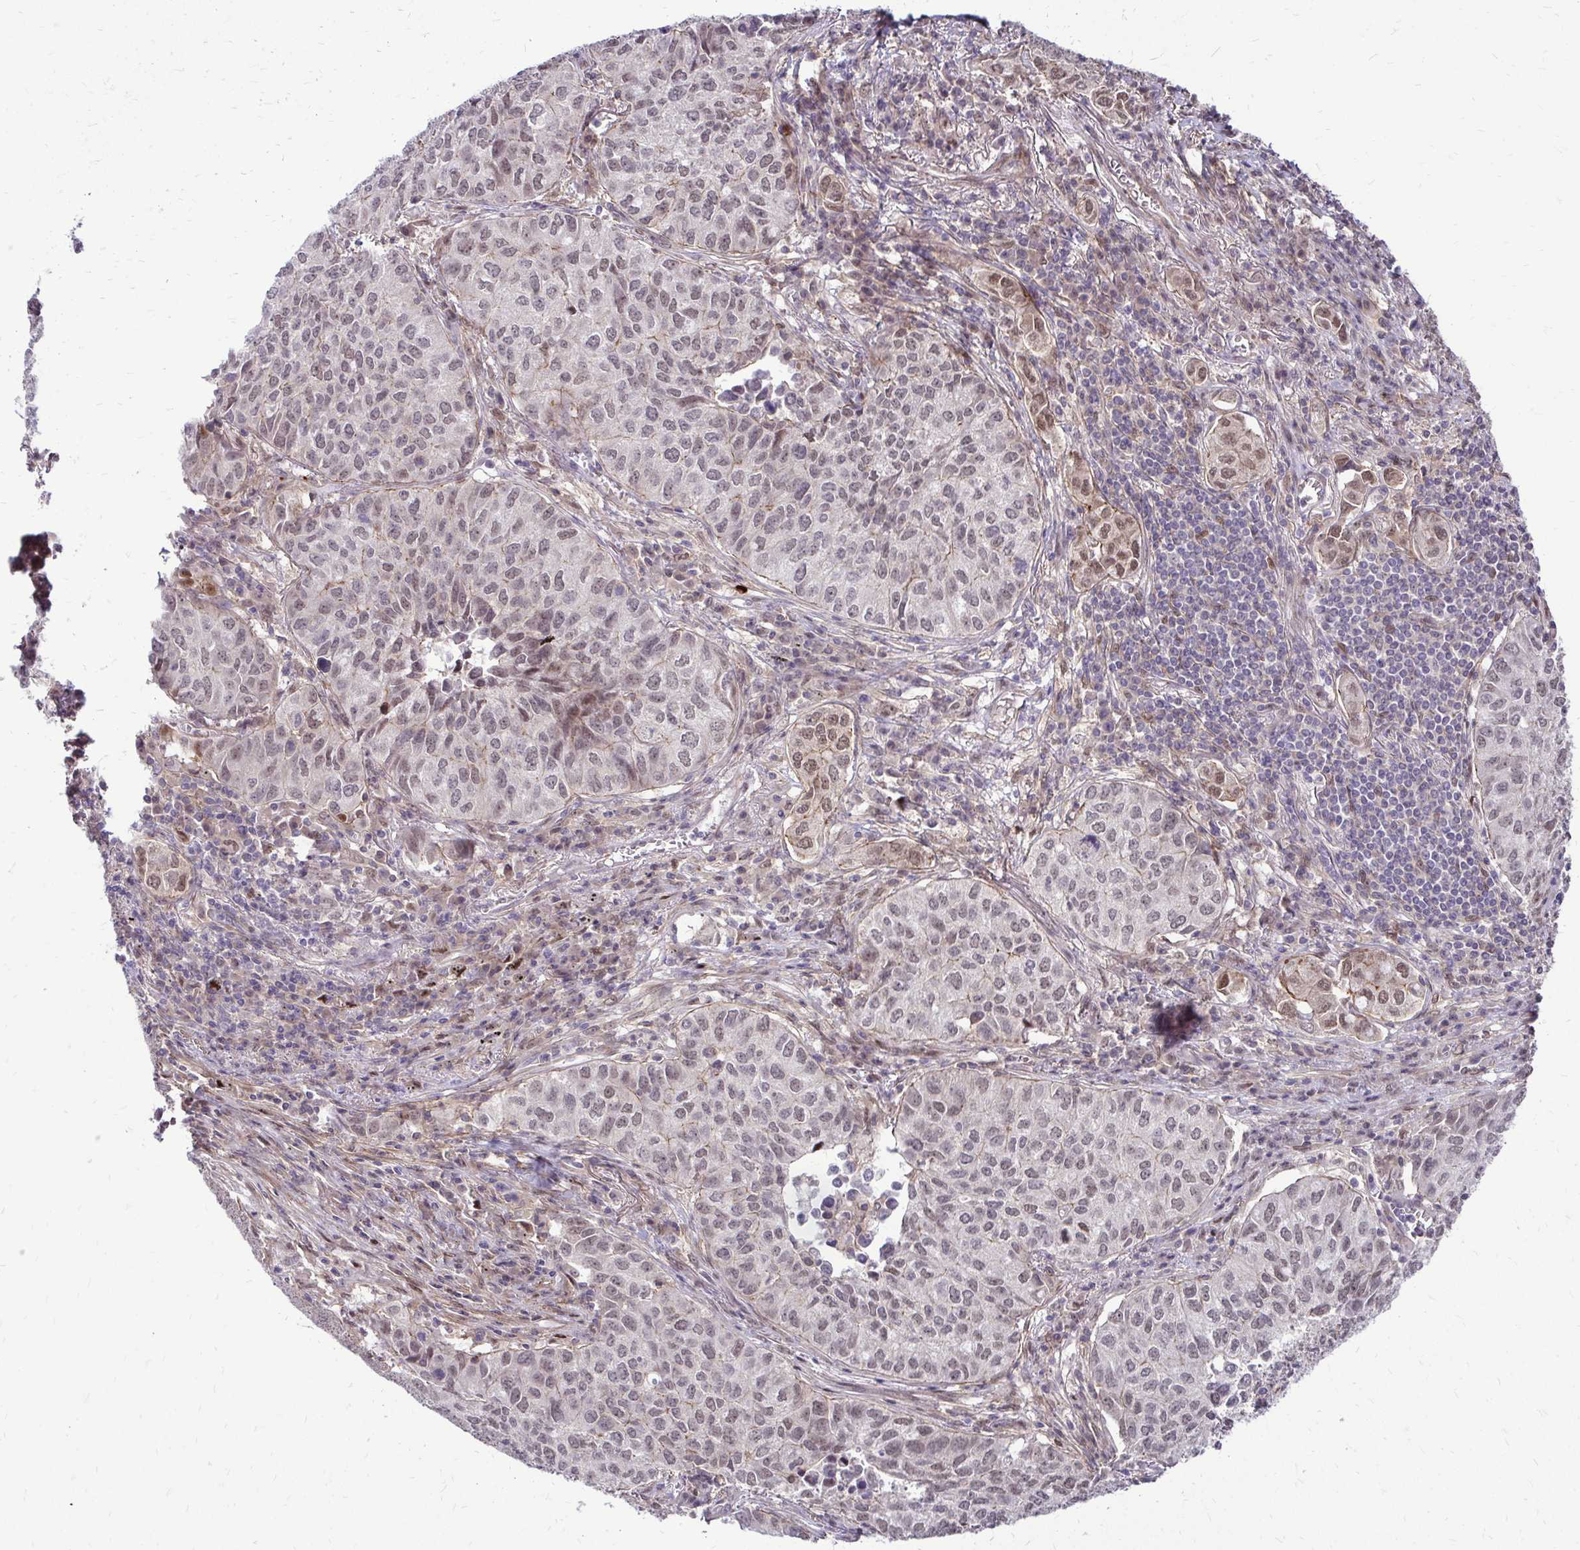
{"staining": {"intensity": "weak", "quantity": "<25%", "location": "nuclear"}, "tissue": "lung cancer", "cell_type": "Tumor cells", "image_type": "cancer", "snomed": [{"axis": "morphology", "description": "Adenocarcinoma, NOS"}, {"axis": "topography", "description": "Lung"}], "caption": "An image of human lung cancer is negative for staining in tumor cells.", "gene": "TRIP6", "patient": {"sex": "female", "age": 50}}